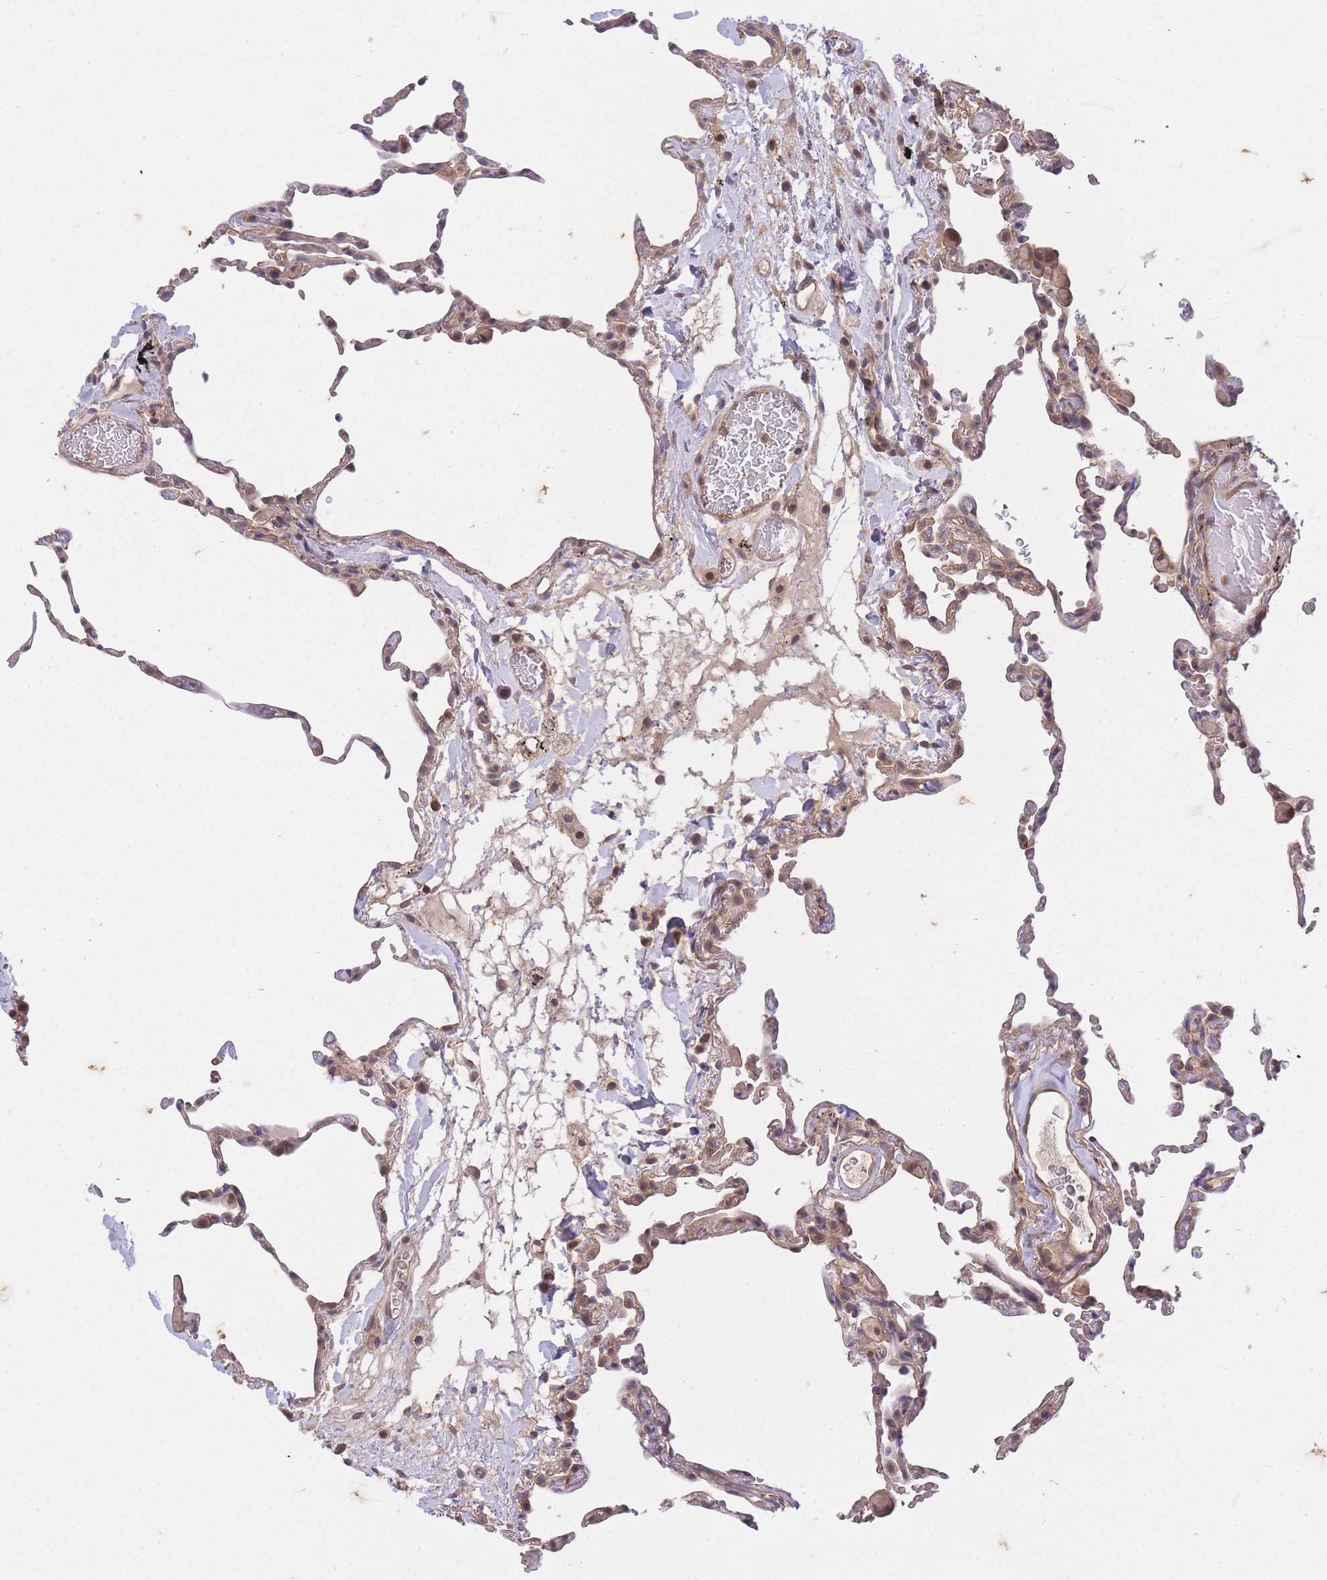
{"staining": {"intensity": "weak", "quantity": "25%-75%", "location": "cytoplasmic/membranous"}, "tissue": "lung", "cell_type": "Alveolar cells", "image_type": "normal", "snomed": [{"axis": "morphology", "description": "Normal tissue, NOS"}, {"axis": "topography", "description": "Lung"}], "caption": "Weak cytoplasmic/membranous staining for a protein is appreciated in approximately 25%-75% of alveolar cells of normal lung using immunohistochemistry (IHC).", "gene": "ST8SIA4", "patient": {"sex": "female", "age": 57}}